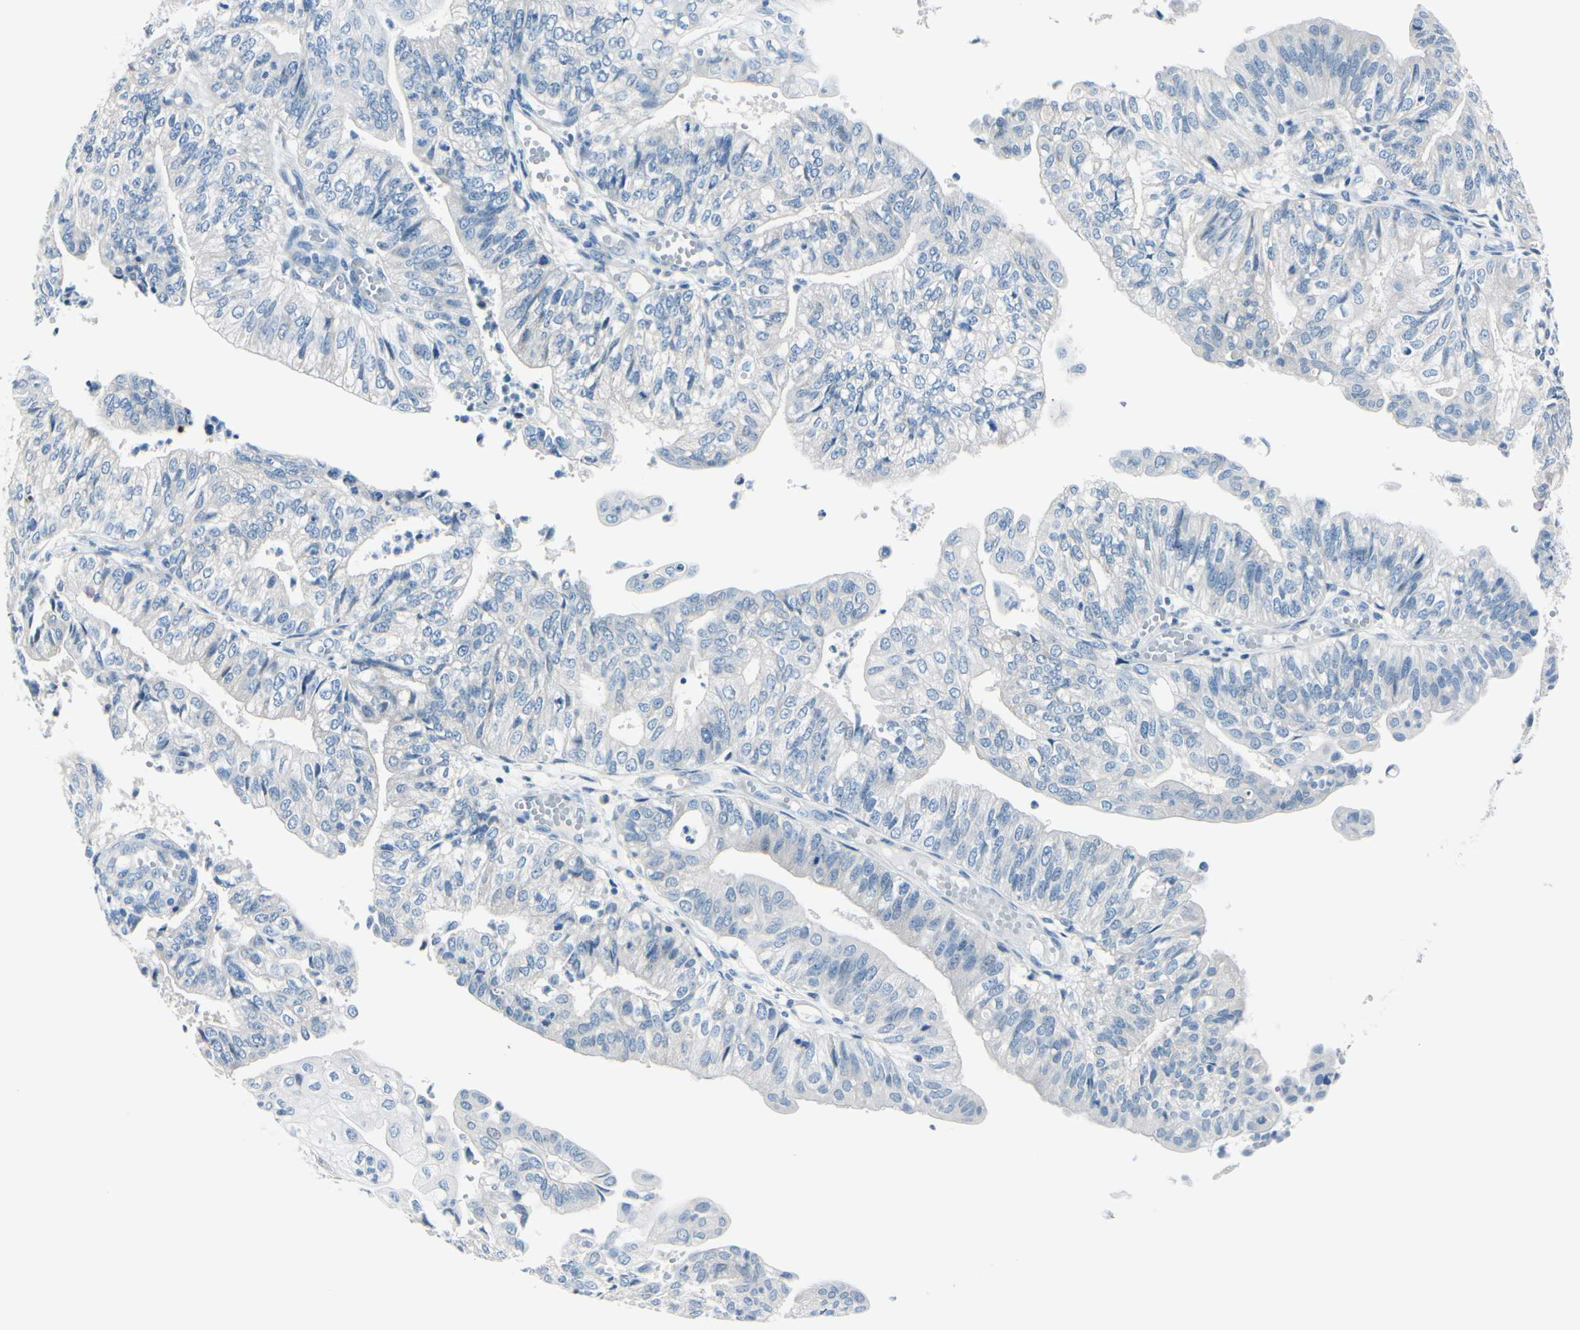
{"staining": {"intensity": "negative", "quantity": "none", "location": "none"}, "tissue": "endometrial cancer", "cell_type": "Tumor cells", "image_type": "cancer", "snomed": [{"axis": "morphology", "description": "Adenocarcinoma, NOS"}, {"axis": "topography", "description": "Endometrium"}], "caption": "Human endometrial cancer (adenocarcinoma) stained for a protein using immunohistochemistry (IHC) displays no positivity in tumor cells.", "gene": "PEBP1", "patient": {"sex": "female", "age": 59}}